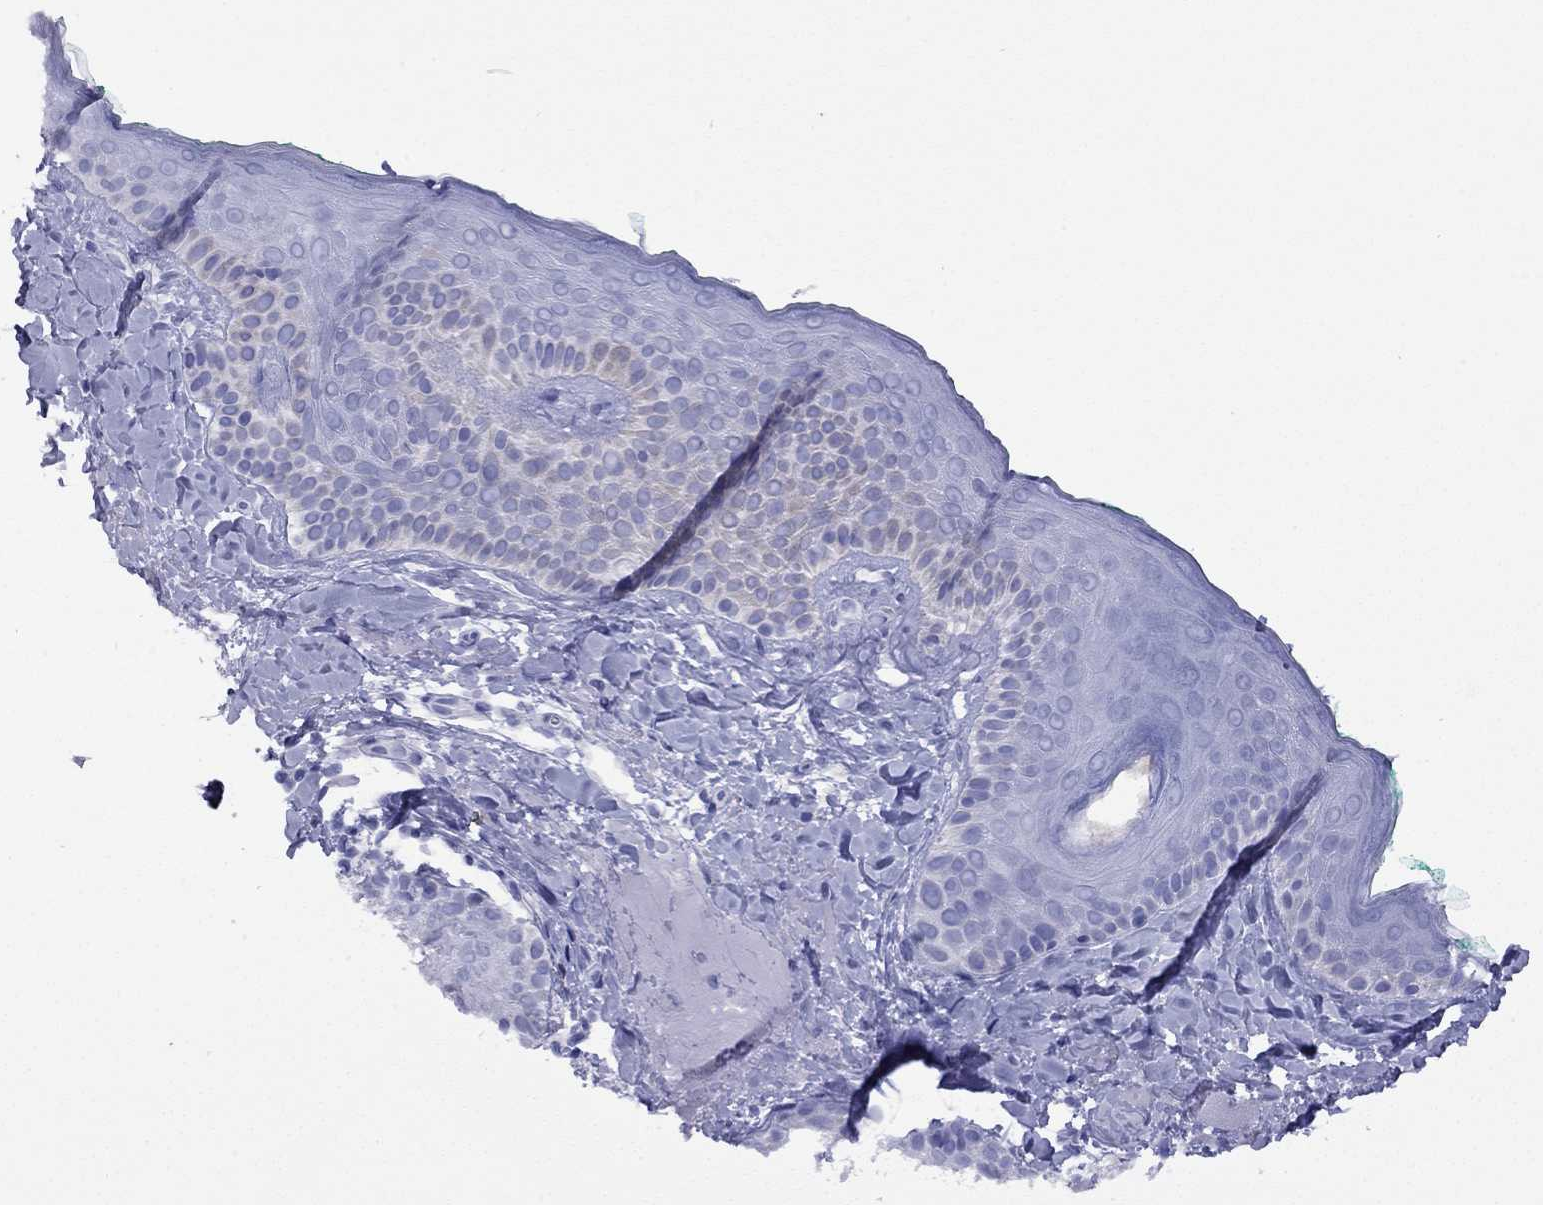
{"staining": {"intensity": "negative", "quantity": "none", "location": "none"}, "tissue": "skin", "cell_type": "Fibroblasts", "image_type": "normal", "snomed": [{"axis": "morphology", "description": "Normal tissue, NOS"}, {"axis": "topography", "description": "Skin"}], "caption": "A histopathology image of skin stained for a protein demonstrates no brown staining in fibroblasts. (DAB immunohistochemistry visualized using brightfield microscopy, high magnification).", "gene": "FIGLA", "patient": {"sex": "male", "age": 73}}